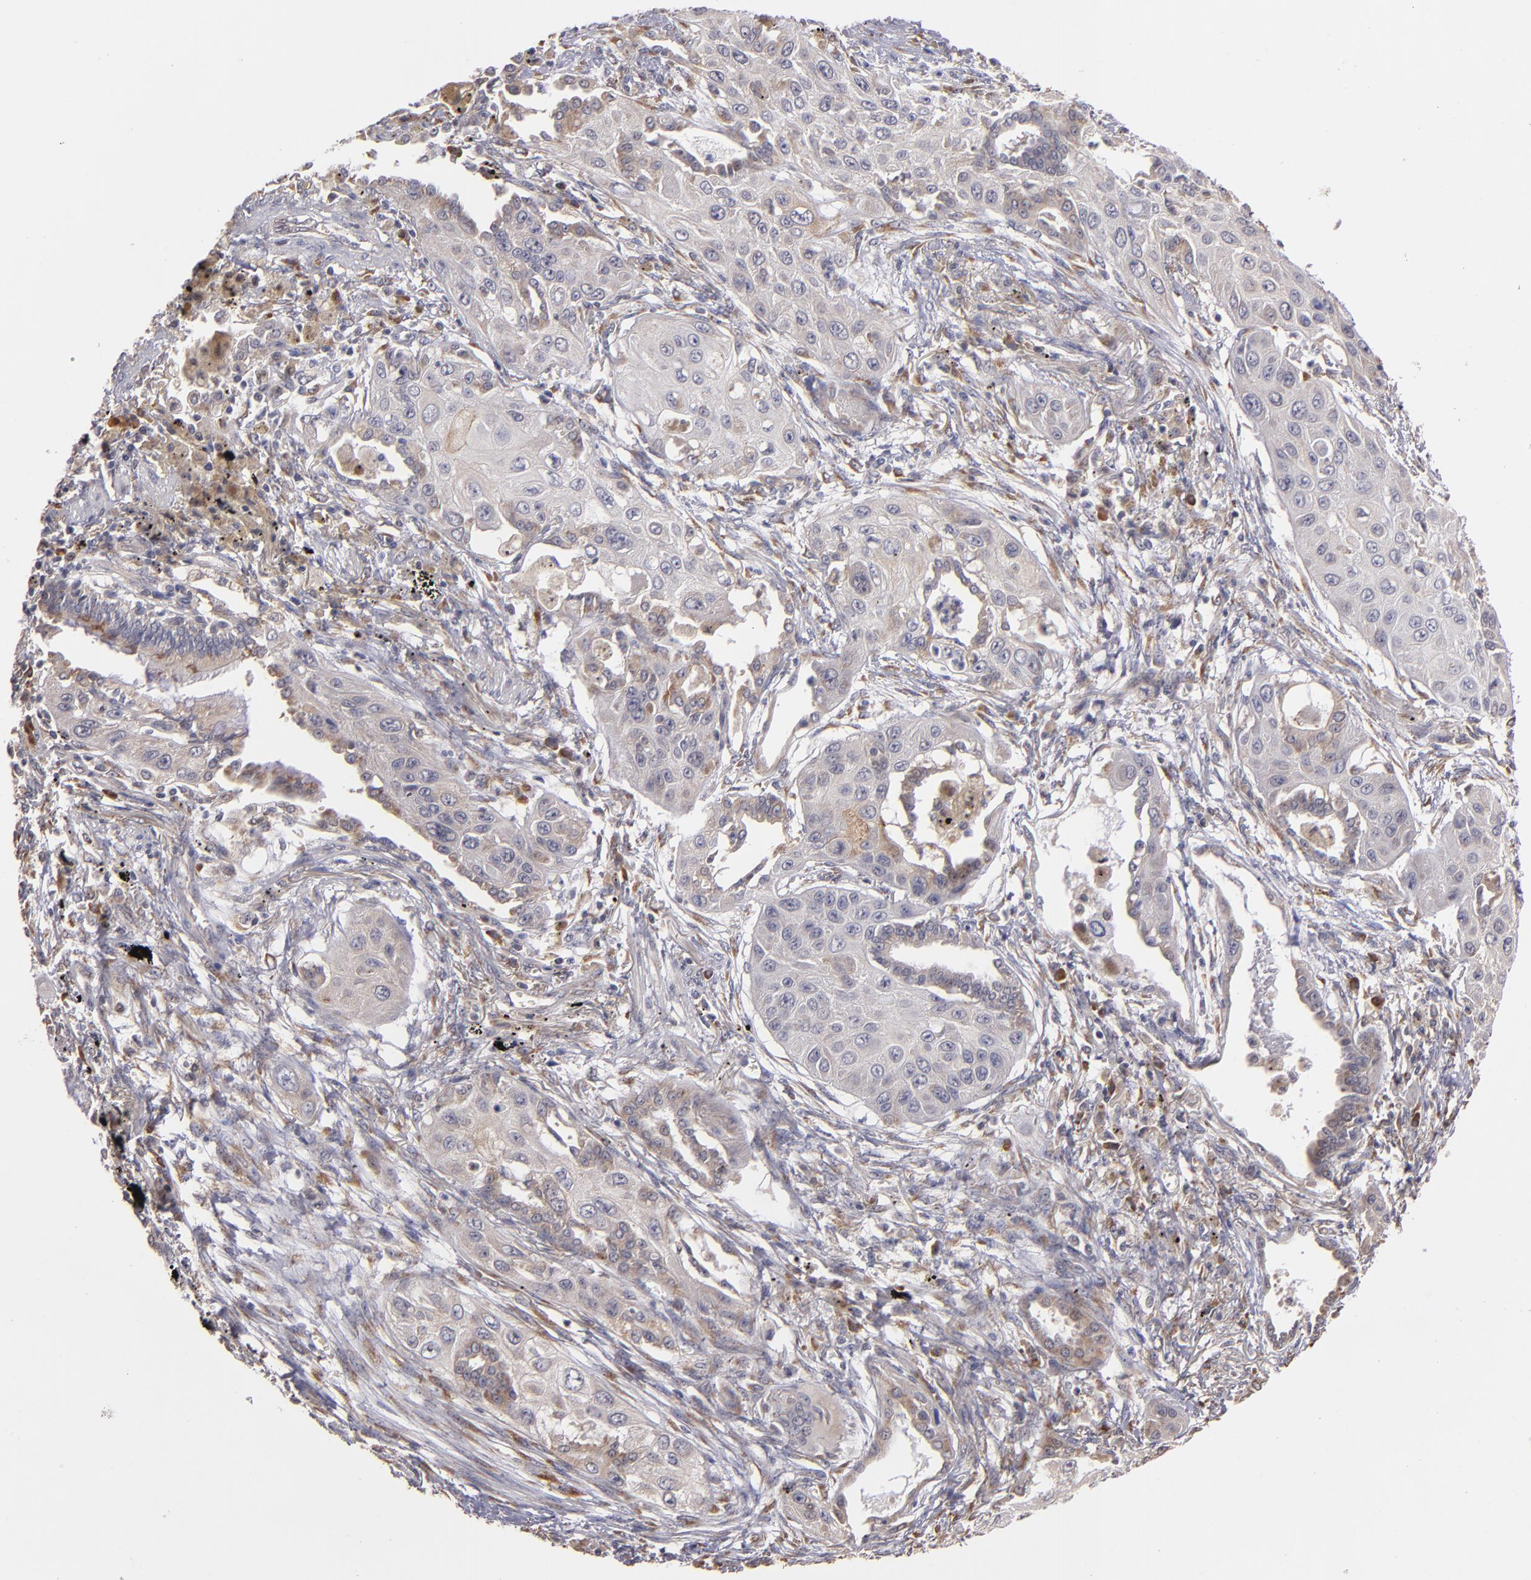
{"staining": {"intensity": "negative", "quantity": "none", "location": "none"}, "tissue": "lung cancer", "cell_type": "Tumor cells", "image_type": "cancer", "snomed": [{"axis": "morphology", "description": "Squamous cell carcinoma, NOS"}, {"axis": "topography", "description": "Lung"}], "caption": "Immunohistochemistry (IHC) of squamous cell carcinoma (lung) reveals no staining in tumor cells.", "gene": "CASP1", "patient": {"sex": "male", "age": 71}}